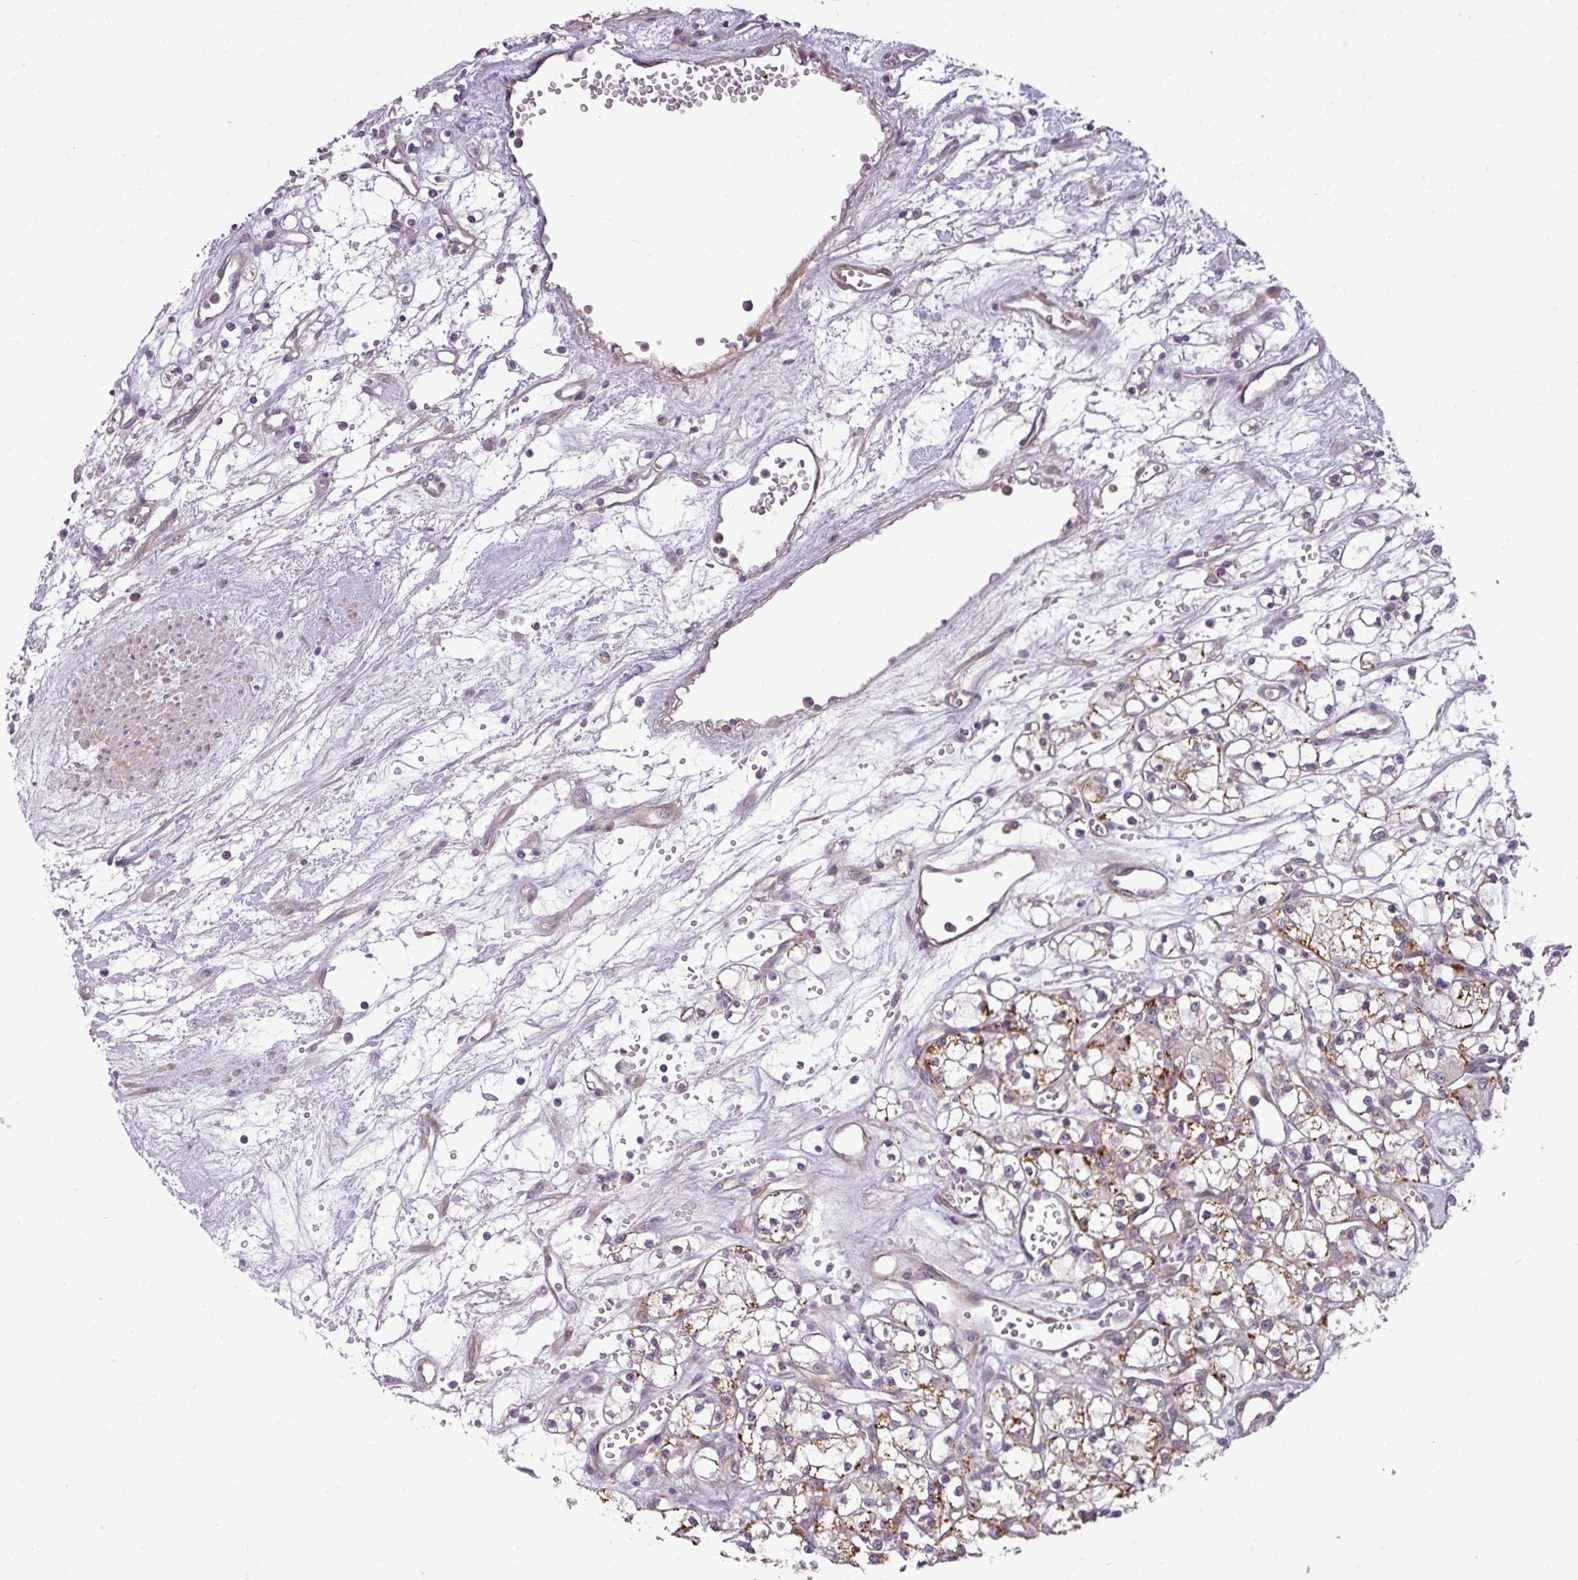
{"staining": {"intensity": "moderate", "quantity": ">75%", "location": "cytoplasmic/membranous"}, "tissue": "renal cancer", "cell_type": "Tumor cells", "image_type": "cancer", "snomed": [{"axis": "morphology", "description": "Adenocarcinoma, NOS"}, {"axis": "topography", "description": "Kidney"}], "caption": "A brown stain labels moderate cytoplasmic/membranous positivity of a protein in renal cancer tumor cells. (Brightfield microscopy of DAB IHC at high magnification).", "gene": "ZNF35", "patient": {"sex": "female", "age": 59}}